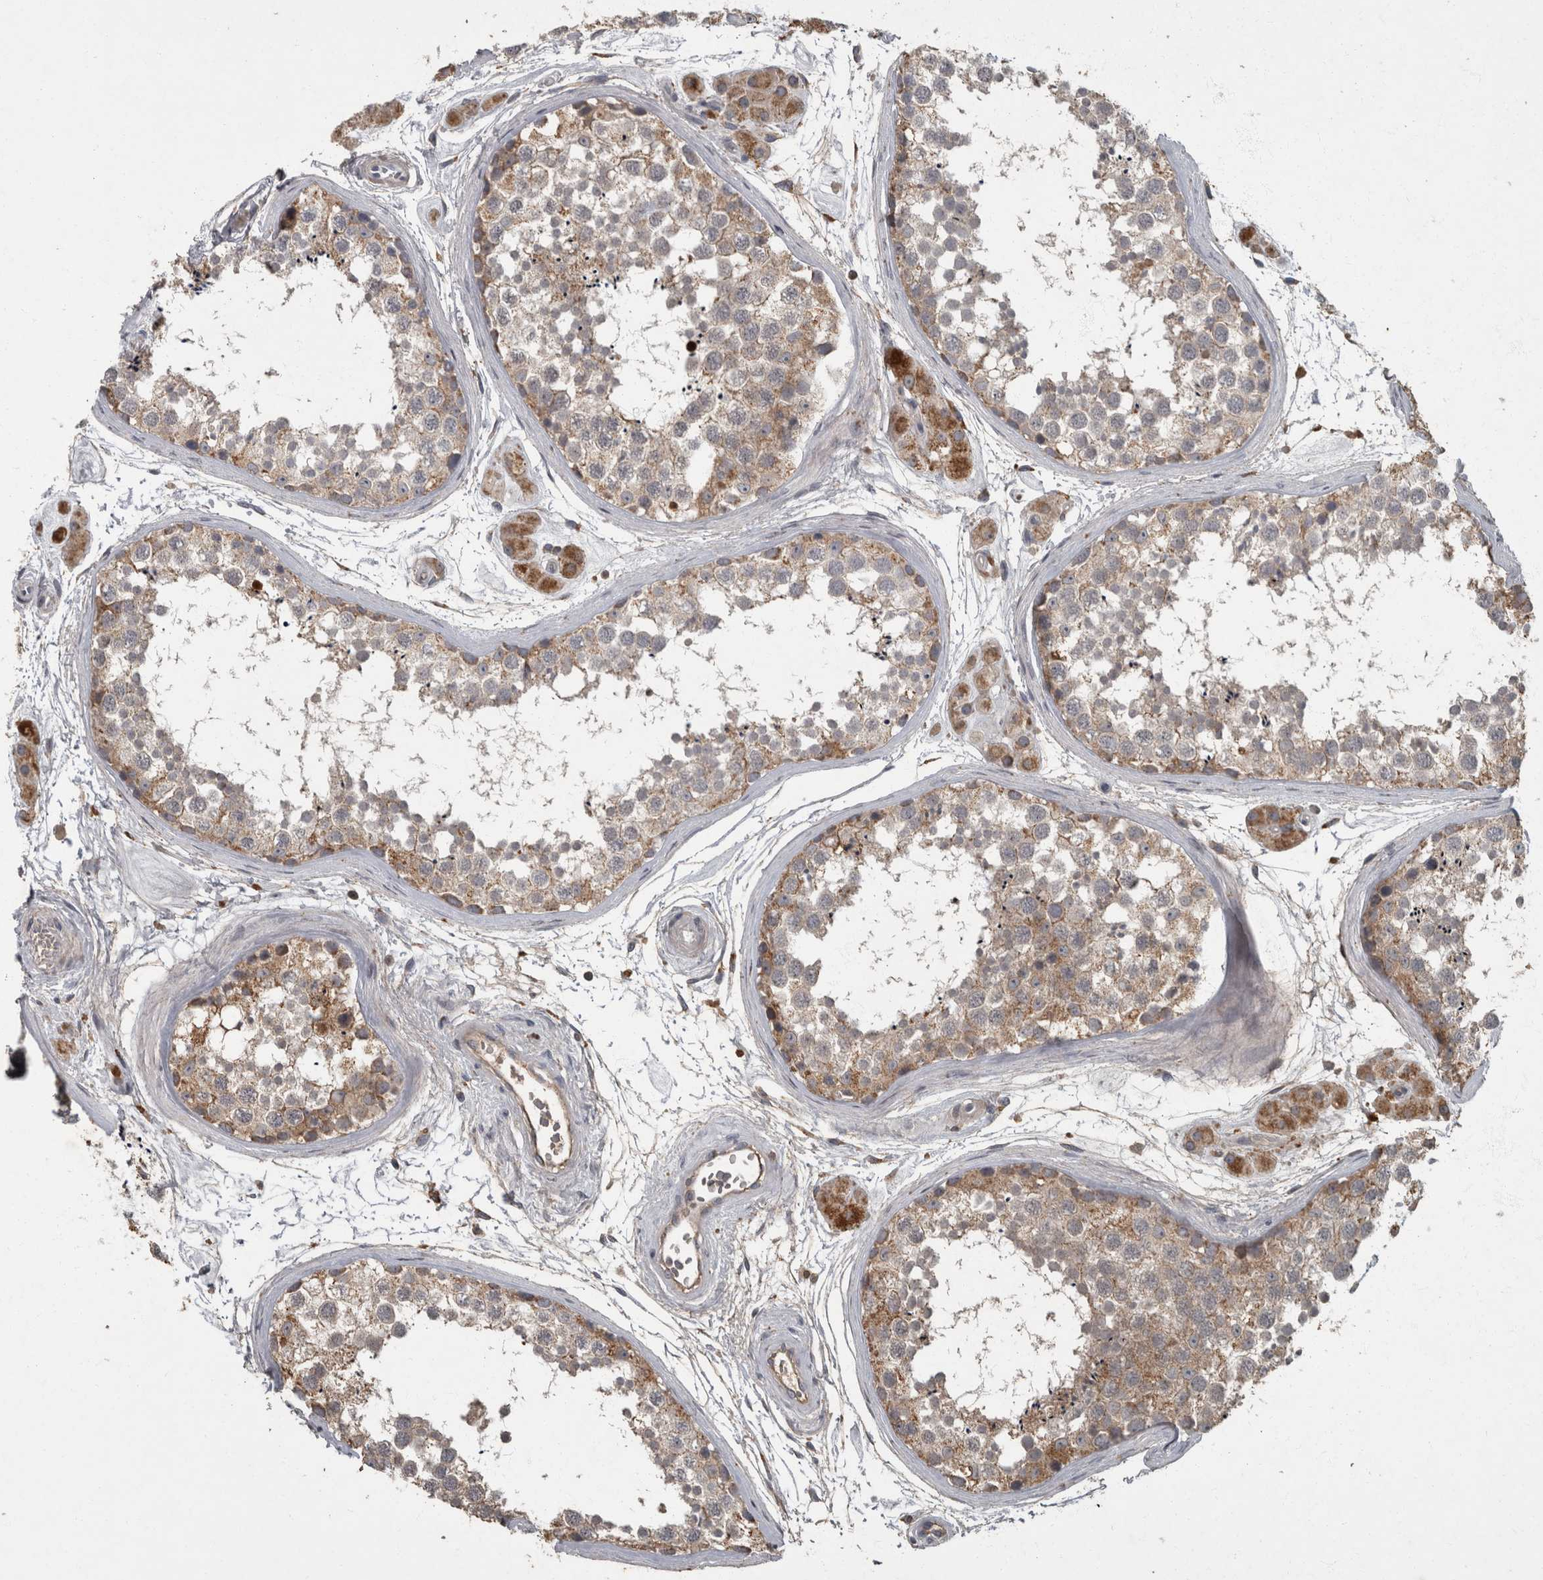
{"staining": {"intensity": "moderate", "quantity": "25%-75%", "location": "cytoplasmic/membranous"}, "tissue": "testis", "cell_type": "Cells in seminiferous ducts", "image_type": "normal", "snomed": [{"axis": "morphology", "description": "Normal tissue, NOS"}, {"axis": "topography", "description": "Testis"}], "caption": "Immunohistochemical staining of unremarkable human testis shows moderate cytoplasmic/membranous protein staining in approximately 25%-75% of cells in seminiferous ducts. The protein is stained brown, and the nuclei are stained in blue (DAB (3,3'-diaminobenzidine) IHC with brightfield microscopy, high magnification).", "gene": "PPP1R3C", "patient": {"sex": "male", "age": 56}}